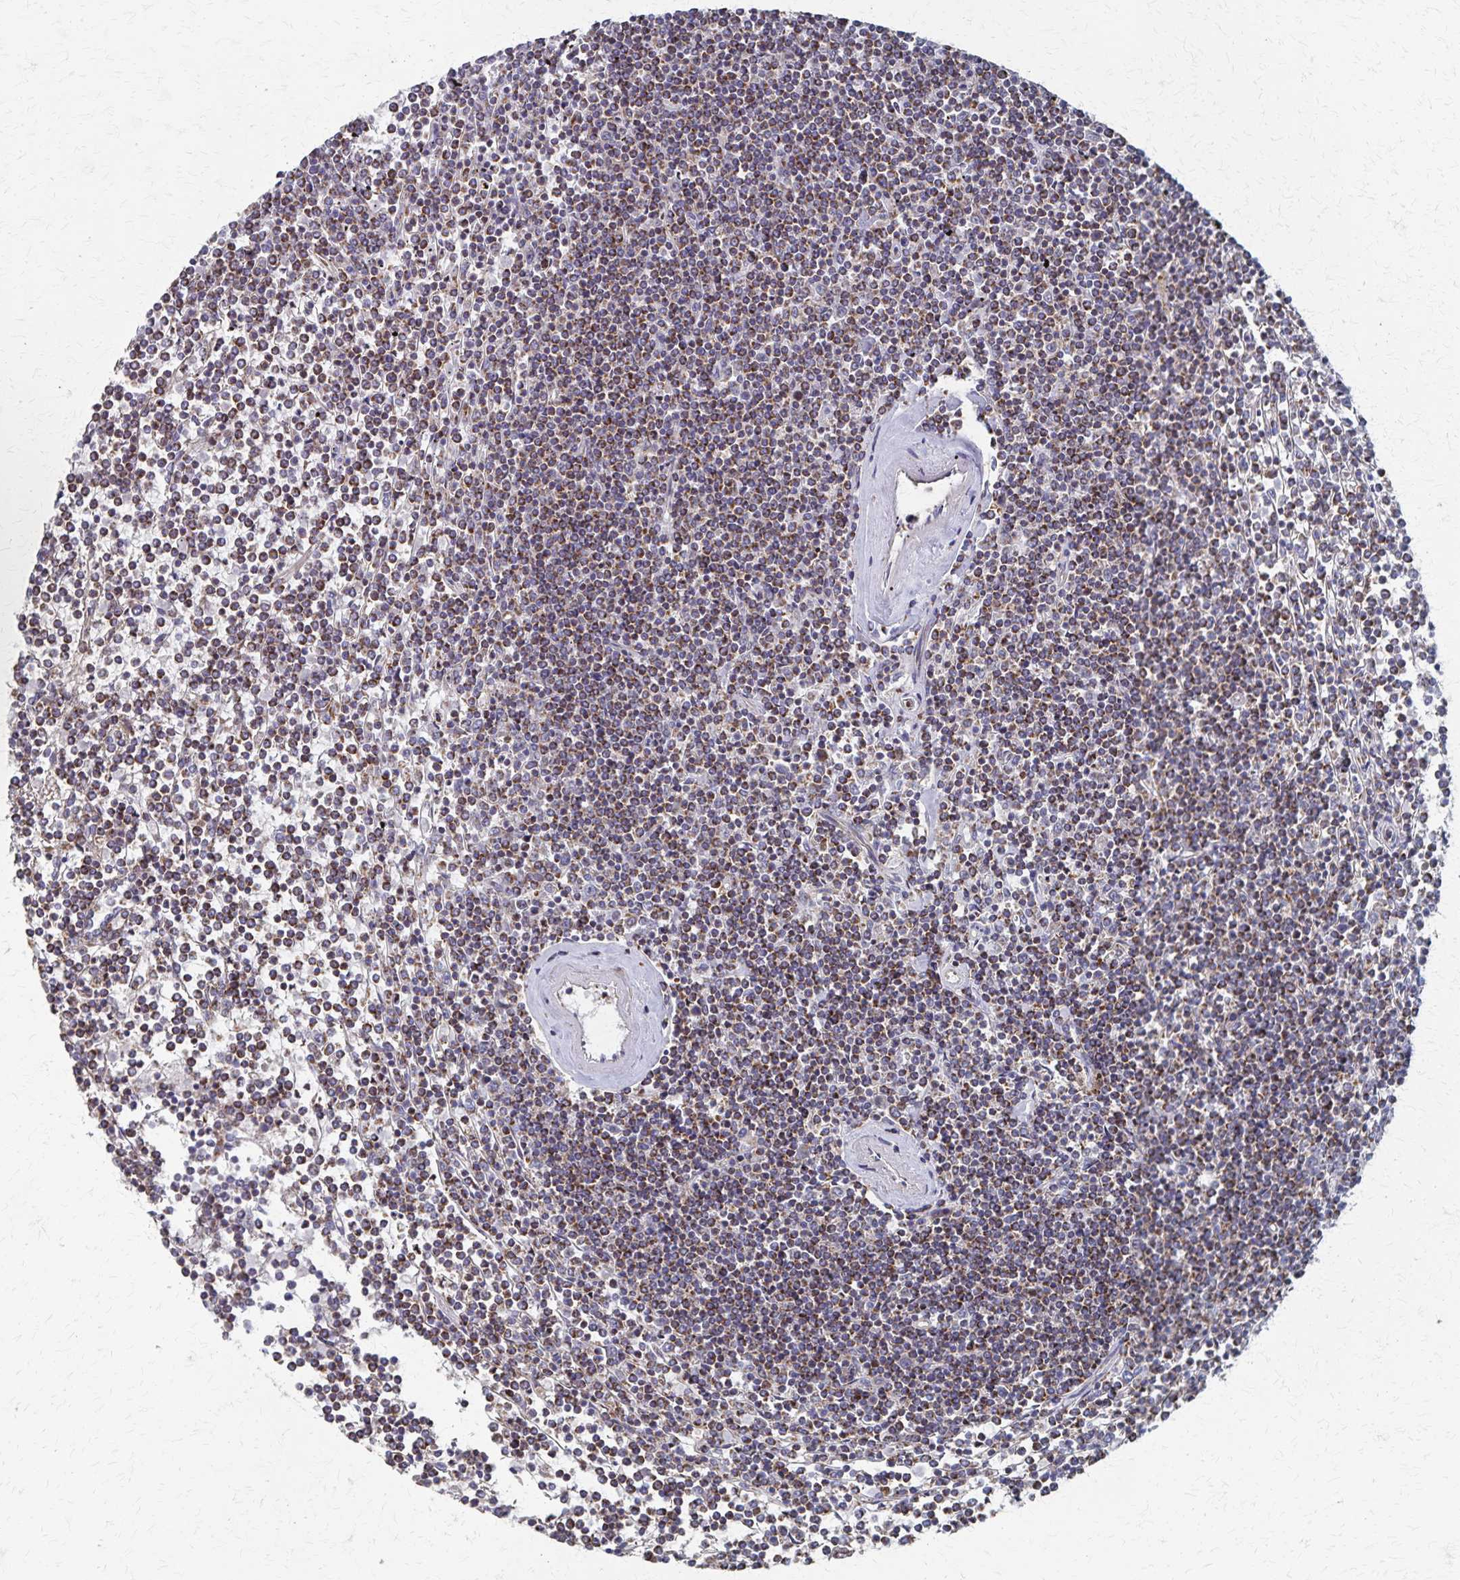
{"staining": {"intensity": "moderate", "quantity": ">75%", "location": "cytoplasmic/membranous"}, "tissue": "lymphoma", "cell_type": "Tumor cells", "image_type": "cancer", "snomed": [{"axis": "morphology", "description": "Malignant lymphoma, non-Hodgkin's type, Low grade"}, {"axis": "topography", "description": "Spleen"}], "caption": "Protein staining shows moderate cytoplasmic/membranous positivity in approximately >75% of tumor cells in lymphoma. (DAB IHC, brown staining for protein, blue staining for nuclei).", "gene": "PGAP2", "patient": {"sex": "female", "age": 19}}